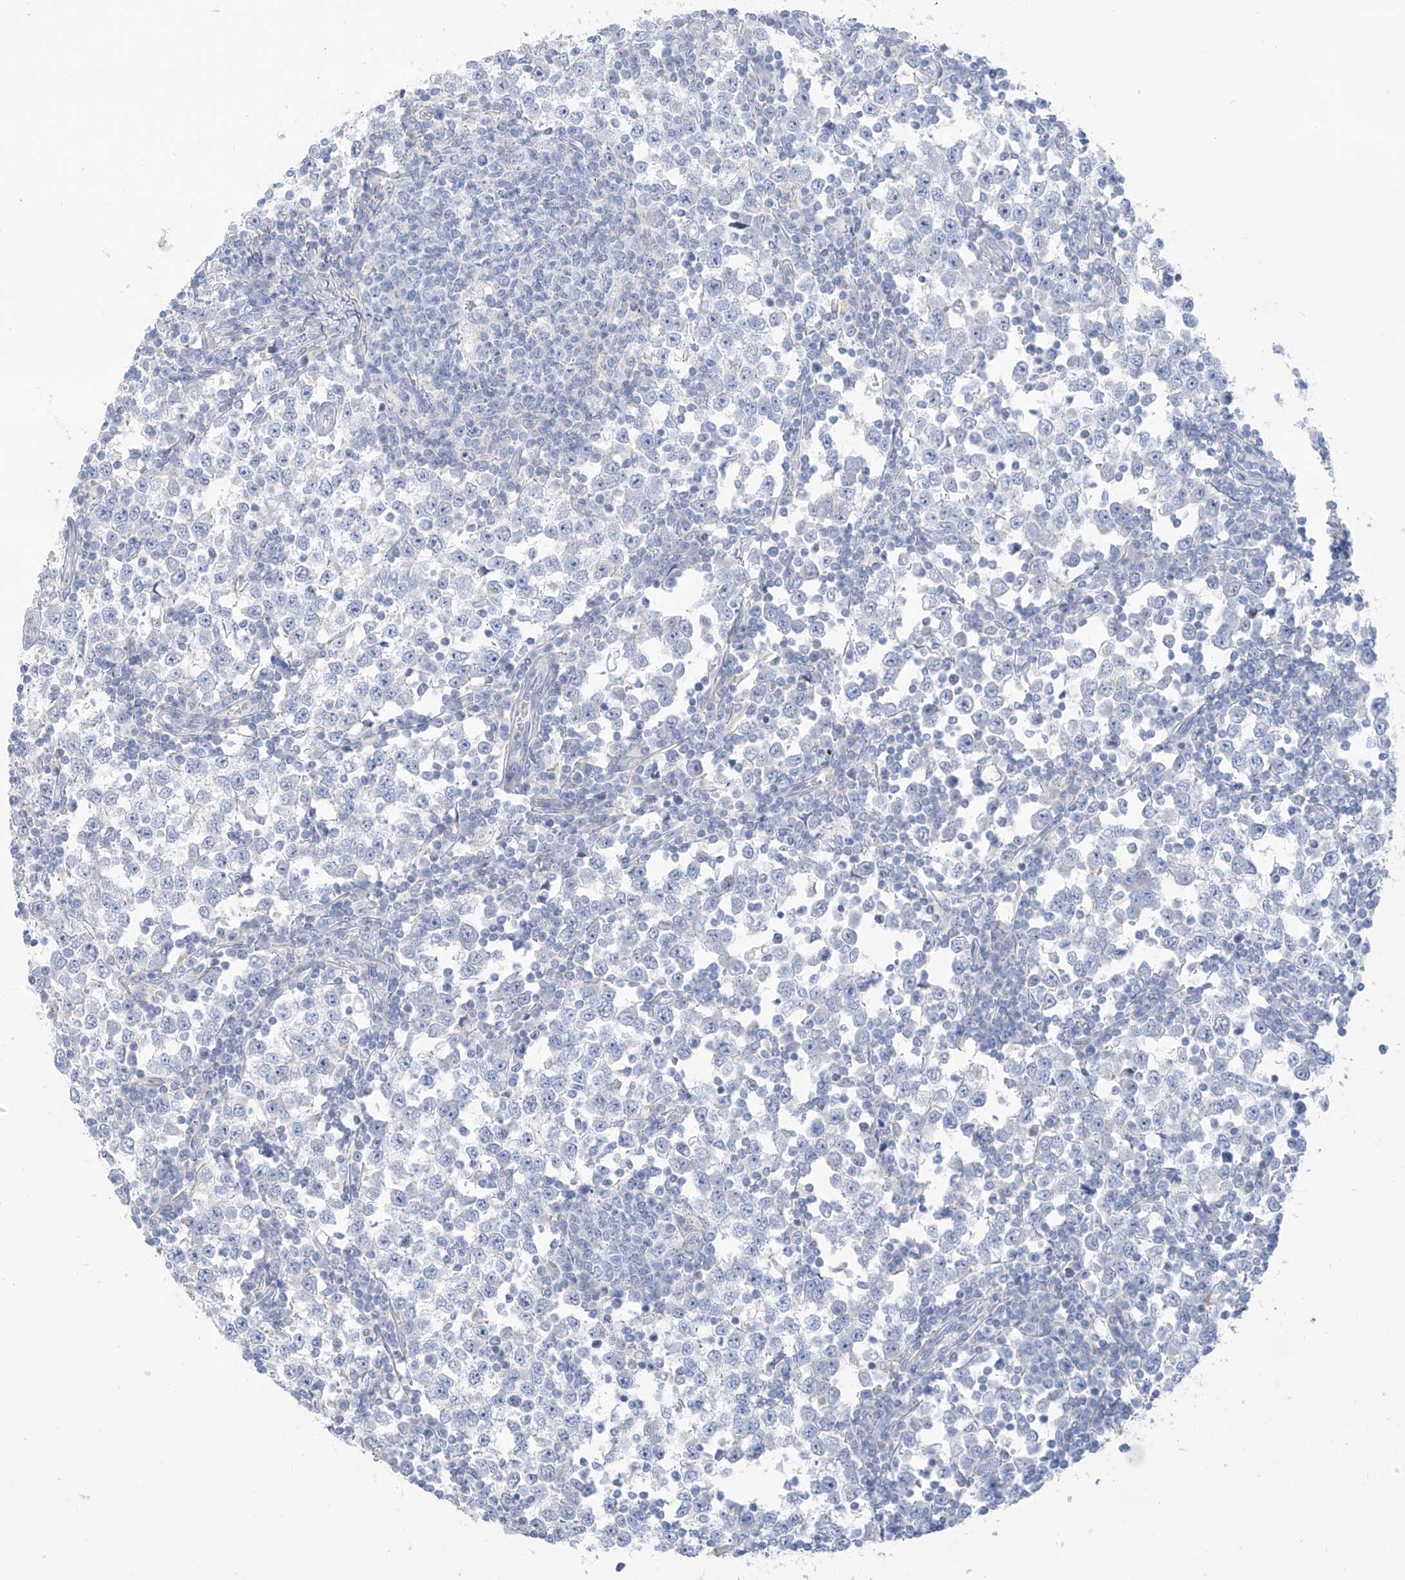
{"staining": {"intensity": "negative", "quantity": "none", "location": "none"}, "tissue": "testis cancer", "cell_type": "Tumor cells", "image_type": "cancer", "snomed": [{"axis": "morphology", "description": "Seminoma, NOS"}, {"axis": "topography", "description": "Testis"}], "caption": "Immunohistochemistry (IHC) micrograph of neoplastic tissue: human testis cancer (seminoma) stained with DAB (3,3'-diaminobenzidine) demonstrates no significant protein staining in tumor cells. Nuclei are stained in blue.", "gene": "FABP2", "patient": {"sex": "male", "age": 65}}